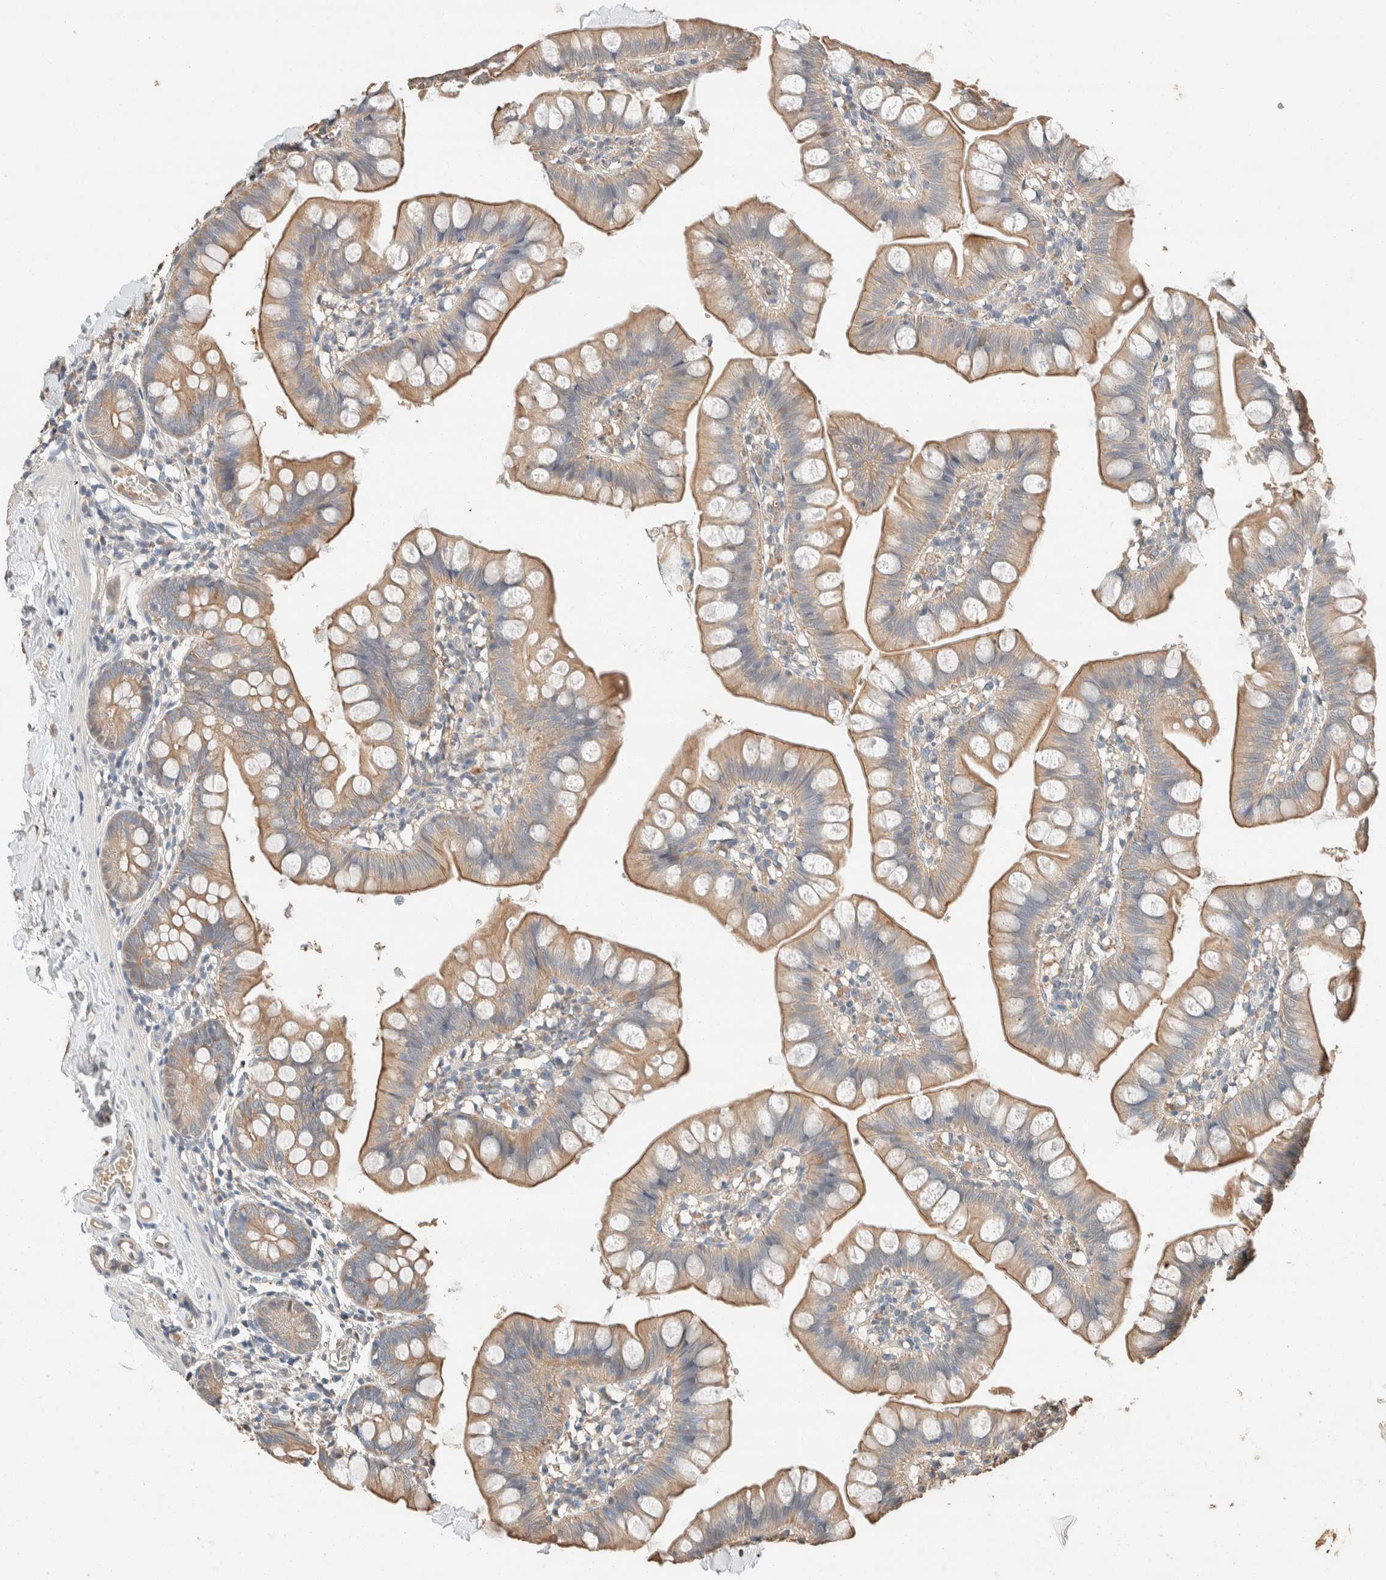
{"staining": {"intensity": "moderate", "quantity": ">75%", "location": "cytoplasmic/membranous"}, "tissue": "small intestine", "cell_type": "Glandular cells", "image_type": "normal", "snomed": [{"axis": "morphology", "description": "Normal tissue, NOS"}, {"axis": "topography", "description": "Small intestine"}], "caption": "Immunohistochemistry micrograph of benign small intestine stained for a protein (brown), which demonstrates medium levels of moderate cytoplasmic/membranous positivity in approximately >75% of glandular cells.", "gene": "TUBD1", "patient": {"sex": "male", "age": 7}}